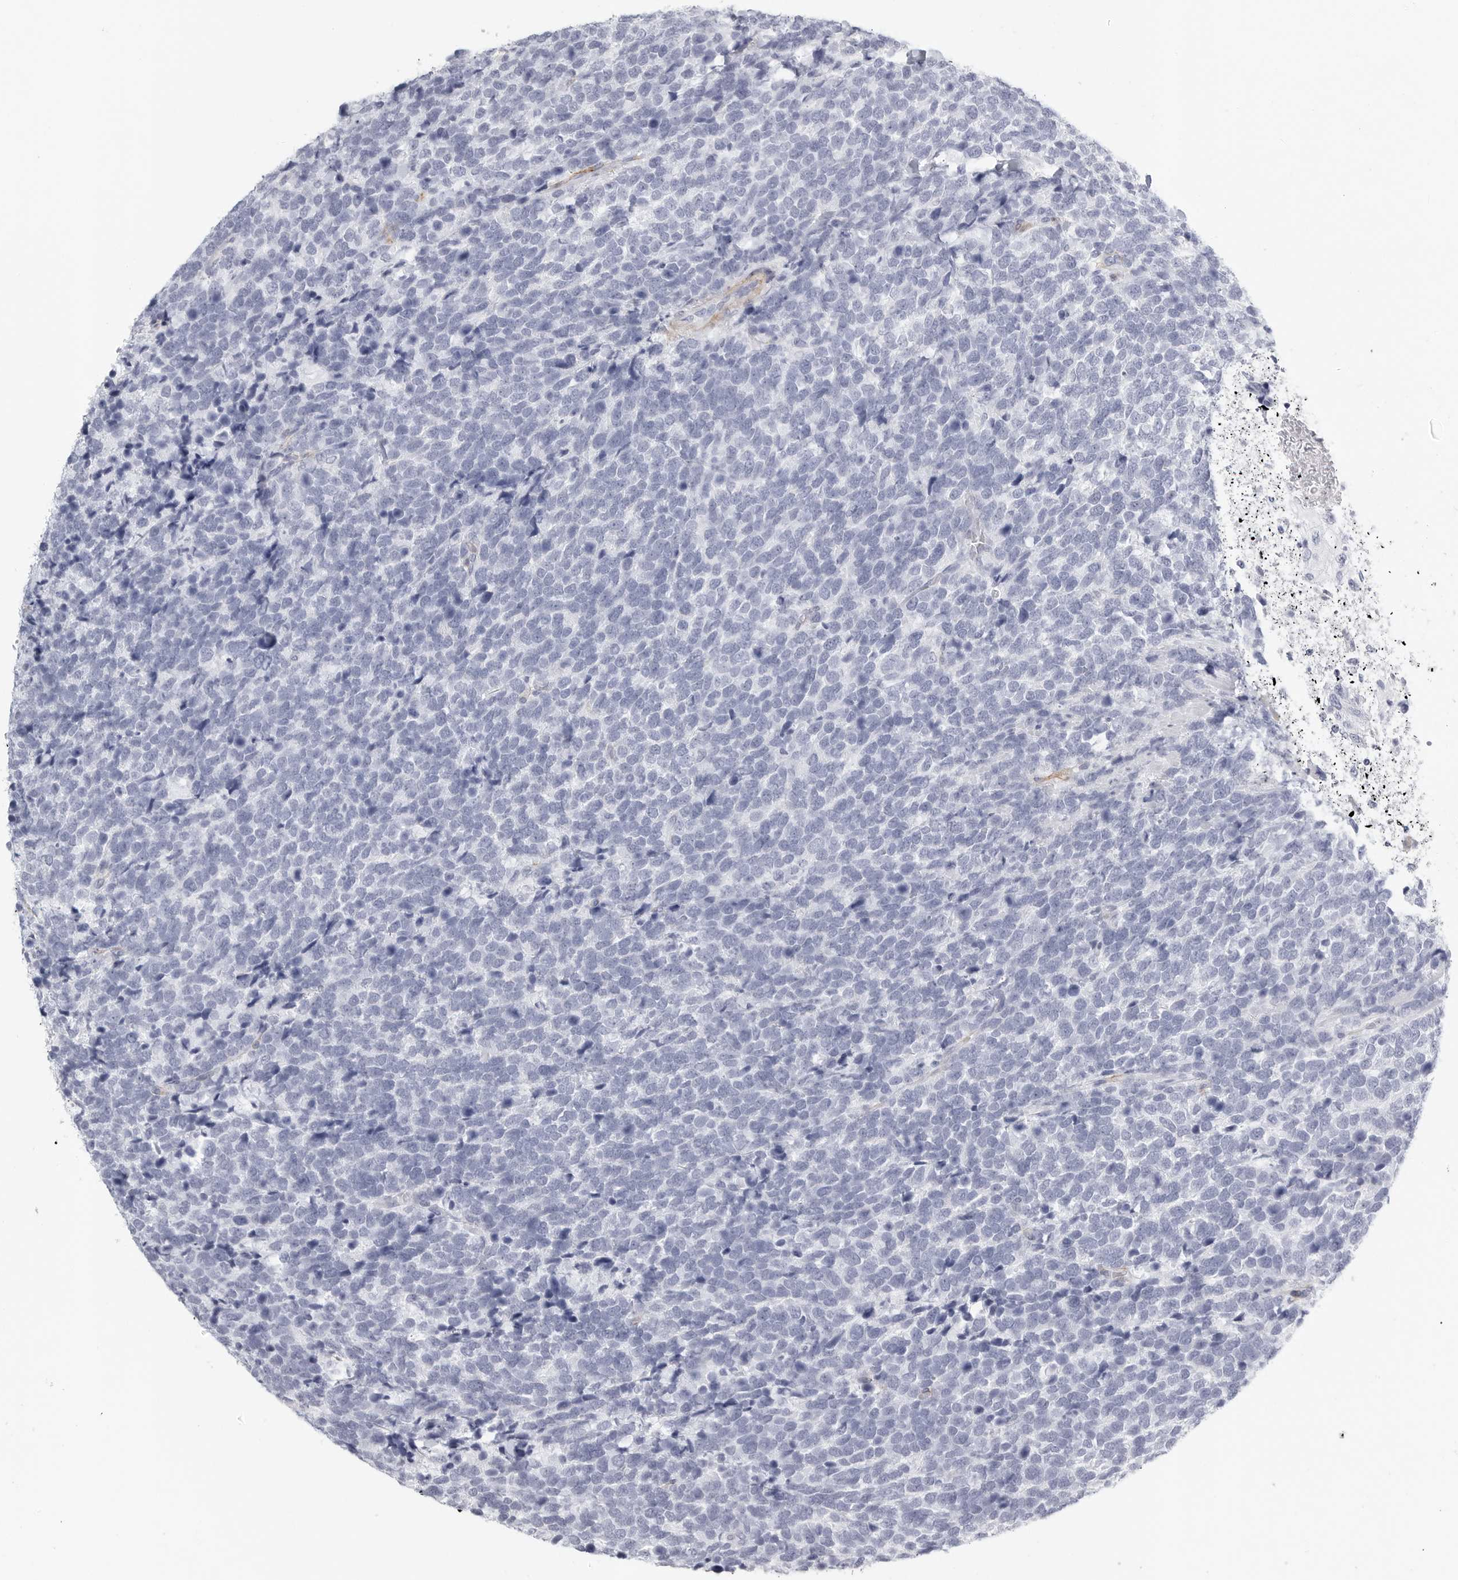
{"staining": {"intensity": "negative", "quantity": "none", "location": "none"}, "tissue": "urothelial cancer", "cell_type": "Tumor cells", "image_type": "cancer", "snomed": [{"axis": "morphology", "description": "Urothelial carcinoma, High grade"}, {"axis": "topography", "description": "Urinary bladder"}], "caption": "The photomicrograph reveals no significant positivity in tumor cells of high-grade urothelial carcinoma.", "gene": "TNR", "patient": {"sex": "female", "age": 82}}